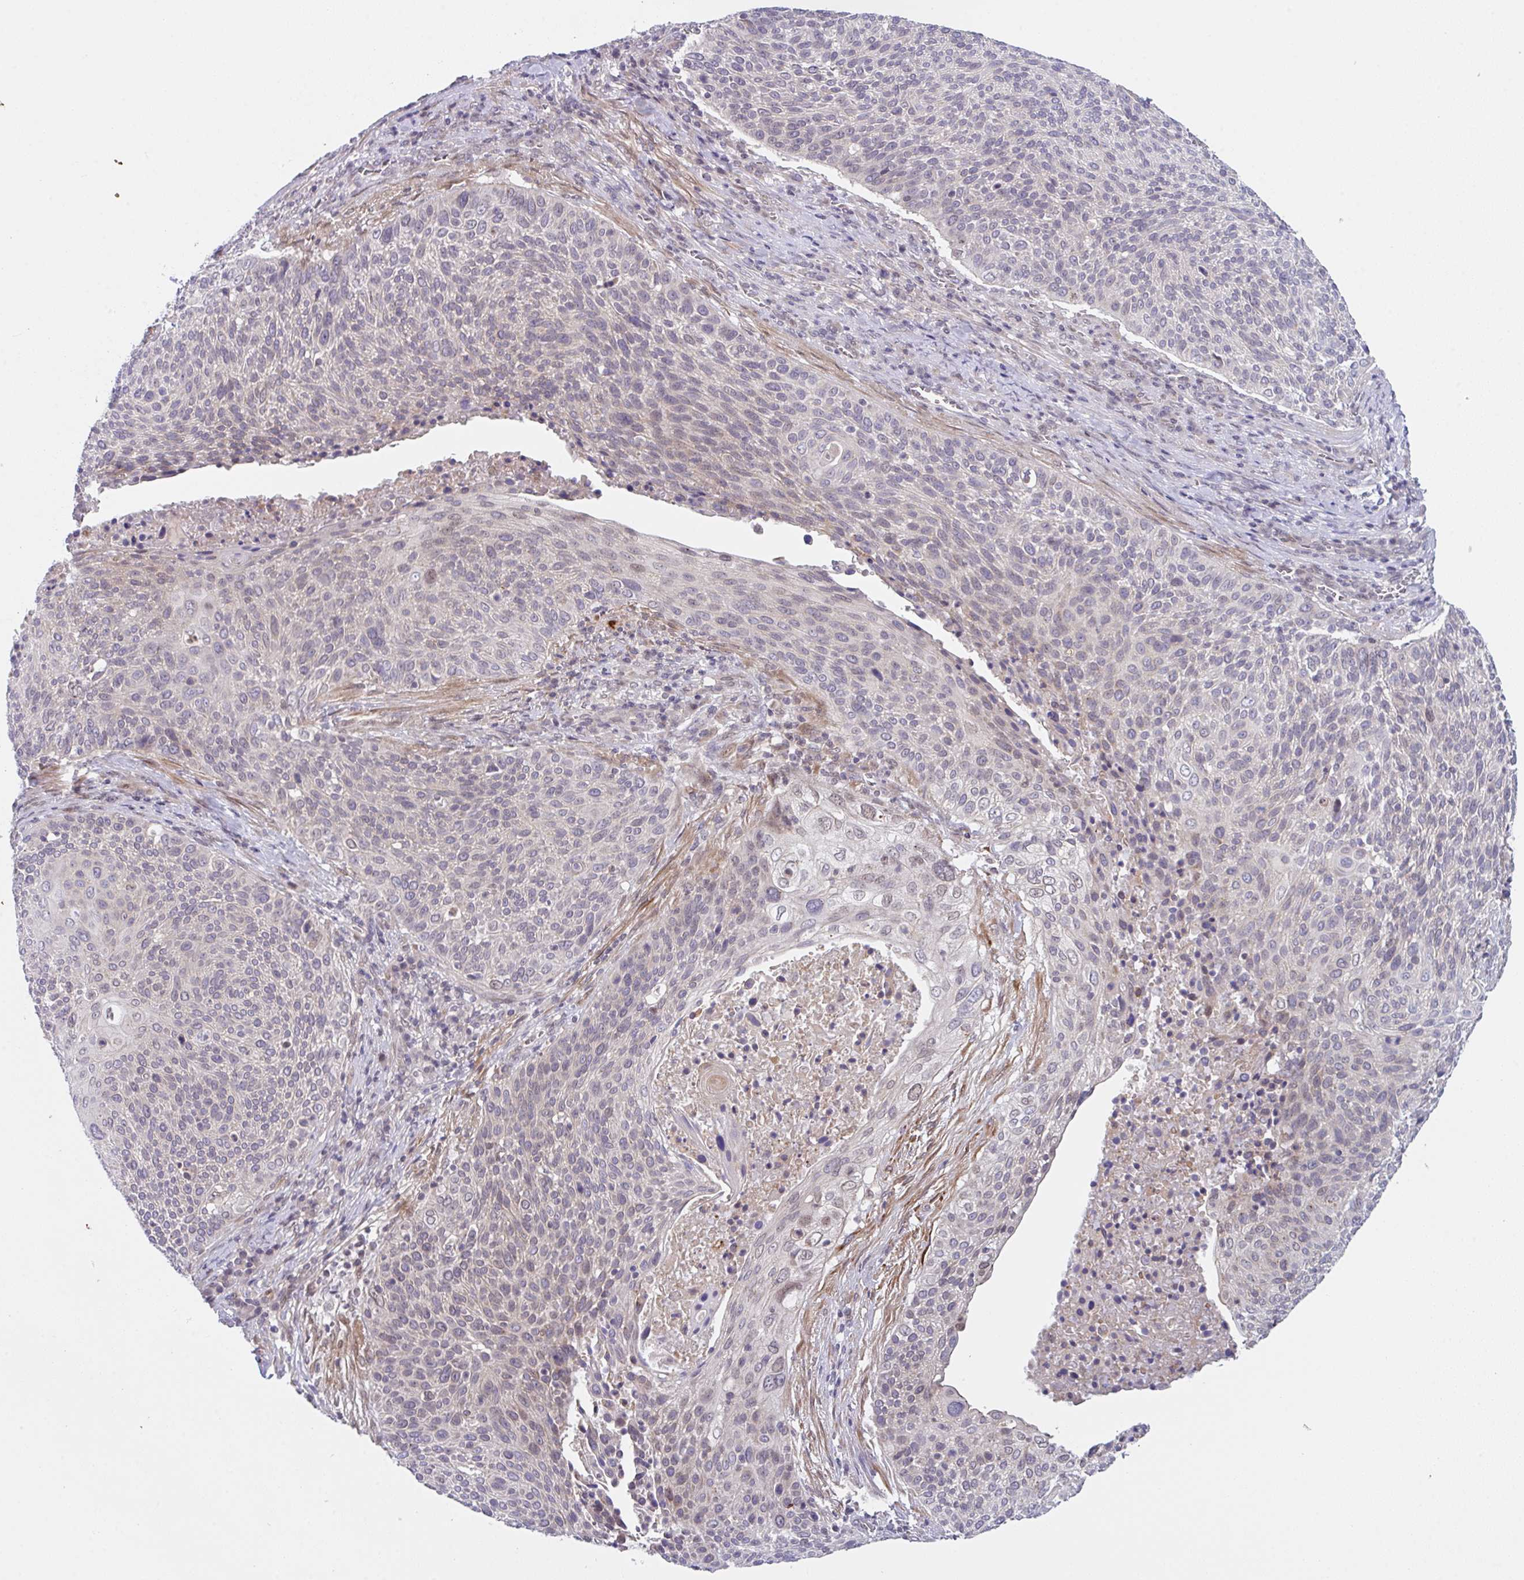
{"staining": {"intensity": "weak", "quantity": "<25%", "location": "cytoplasmic/membranous,nuclear"}, "tissue": "cervical cancer", "cell_type": "Tumor cells", "image_type": "cancer", "snomed": [{"axis": "morphology", "description": "Squamous cell carcinoma, NOS"}, {"axis": "topography", "description": "Cervix"}], "caption": "A high-resolution image shows IHC staining of squamous cell carcinoma (cervical), which shows no significant positivity in tumor cells.", "gene": "RBM18", "patient": {"sex": "female", "age": 31}}